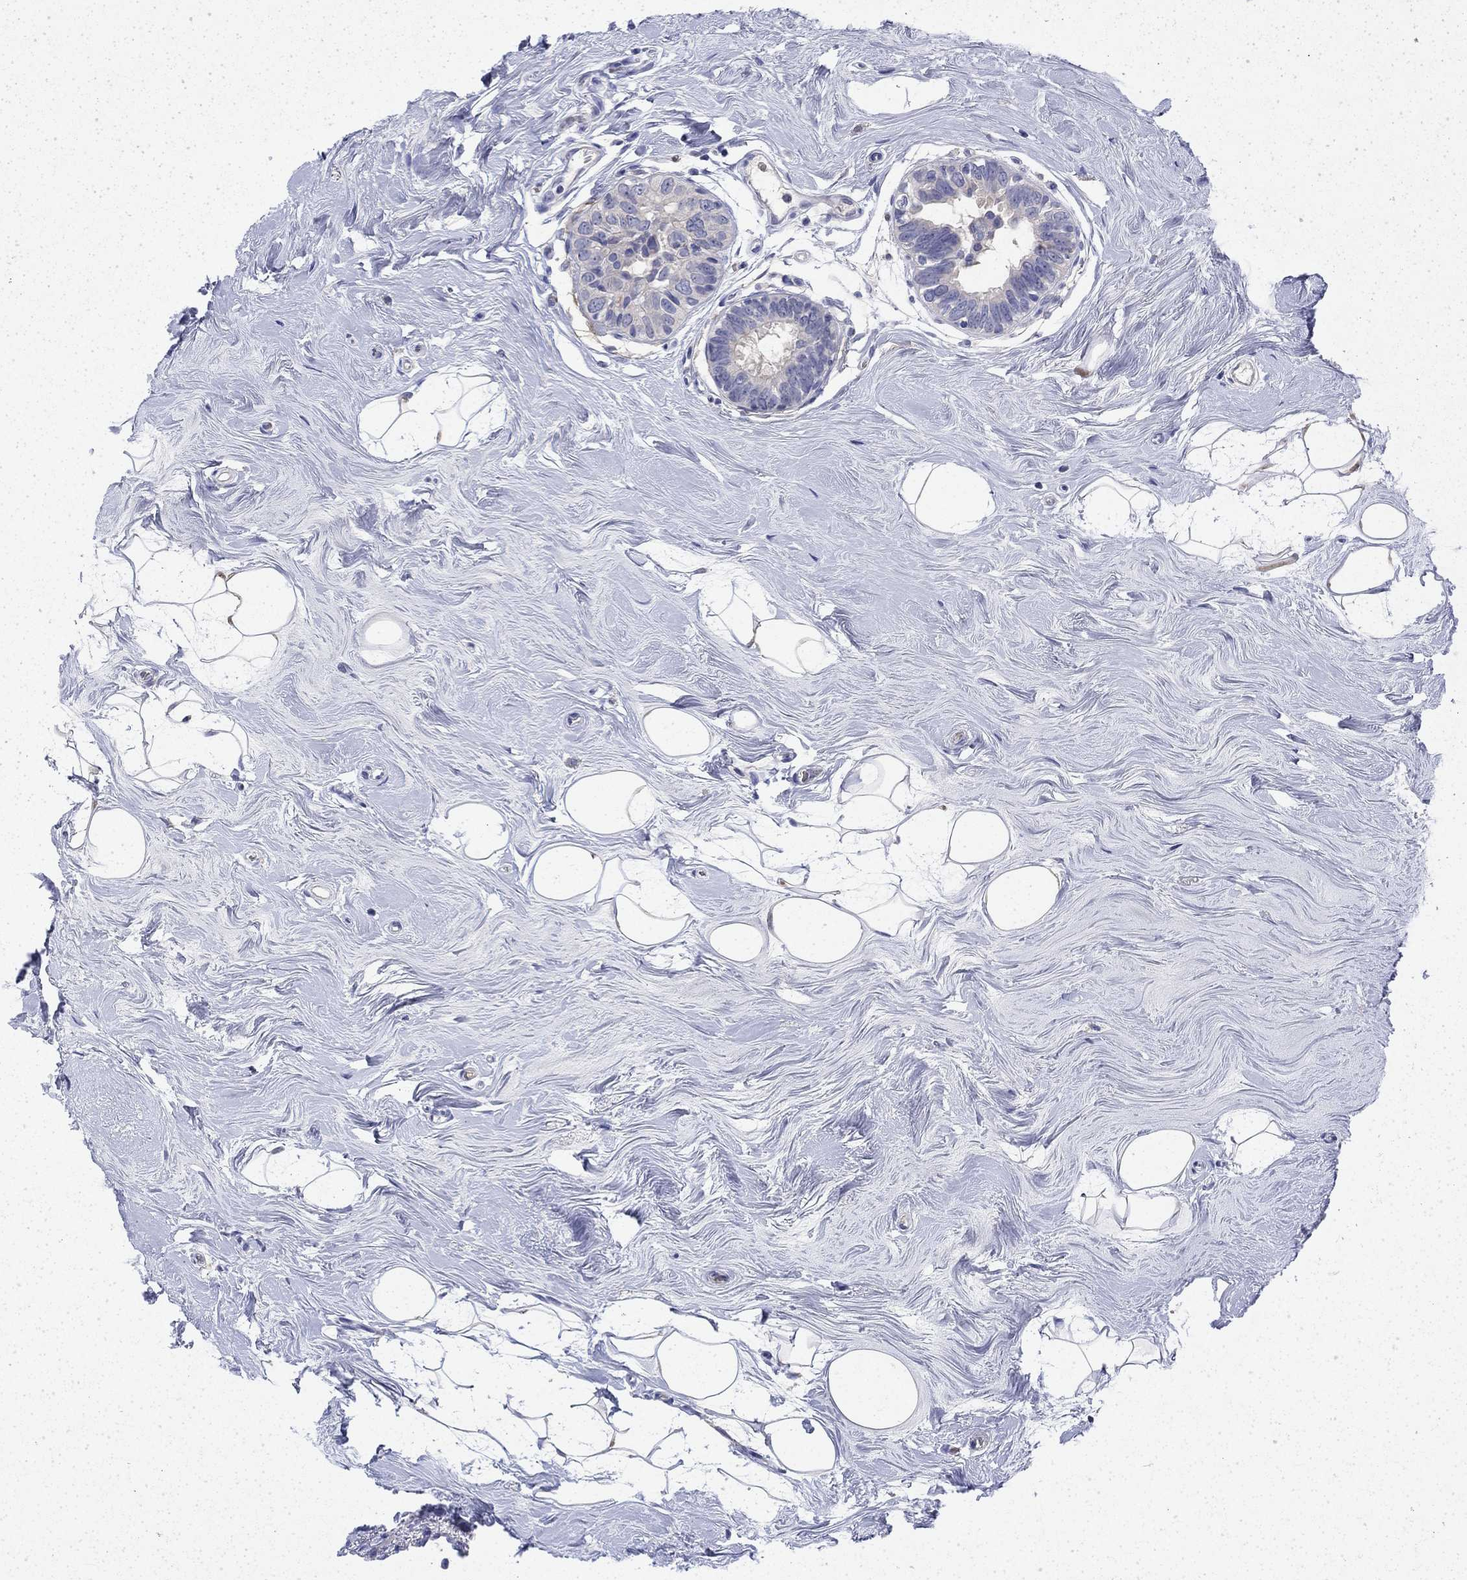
{"staining": {"intensity": "negative", "quantity": "none", "location": "none"}, "tissue": "breast cancer", "cell_type": "Tumor cells", "image_type": "cancer", "snomed": [{"axis": "morphology", "description": "Duct carcinoma"}, {"axis": "topography", "description": "Breast"}], "caption": "Breast cancer (intraductal carcinoma) was stained to show a protein in brown. There is no significant positivity in tumor cells.", "gene": "ENPP6", "patient": {"sex": "female", "age": 55}}